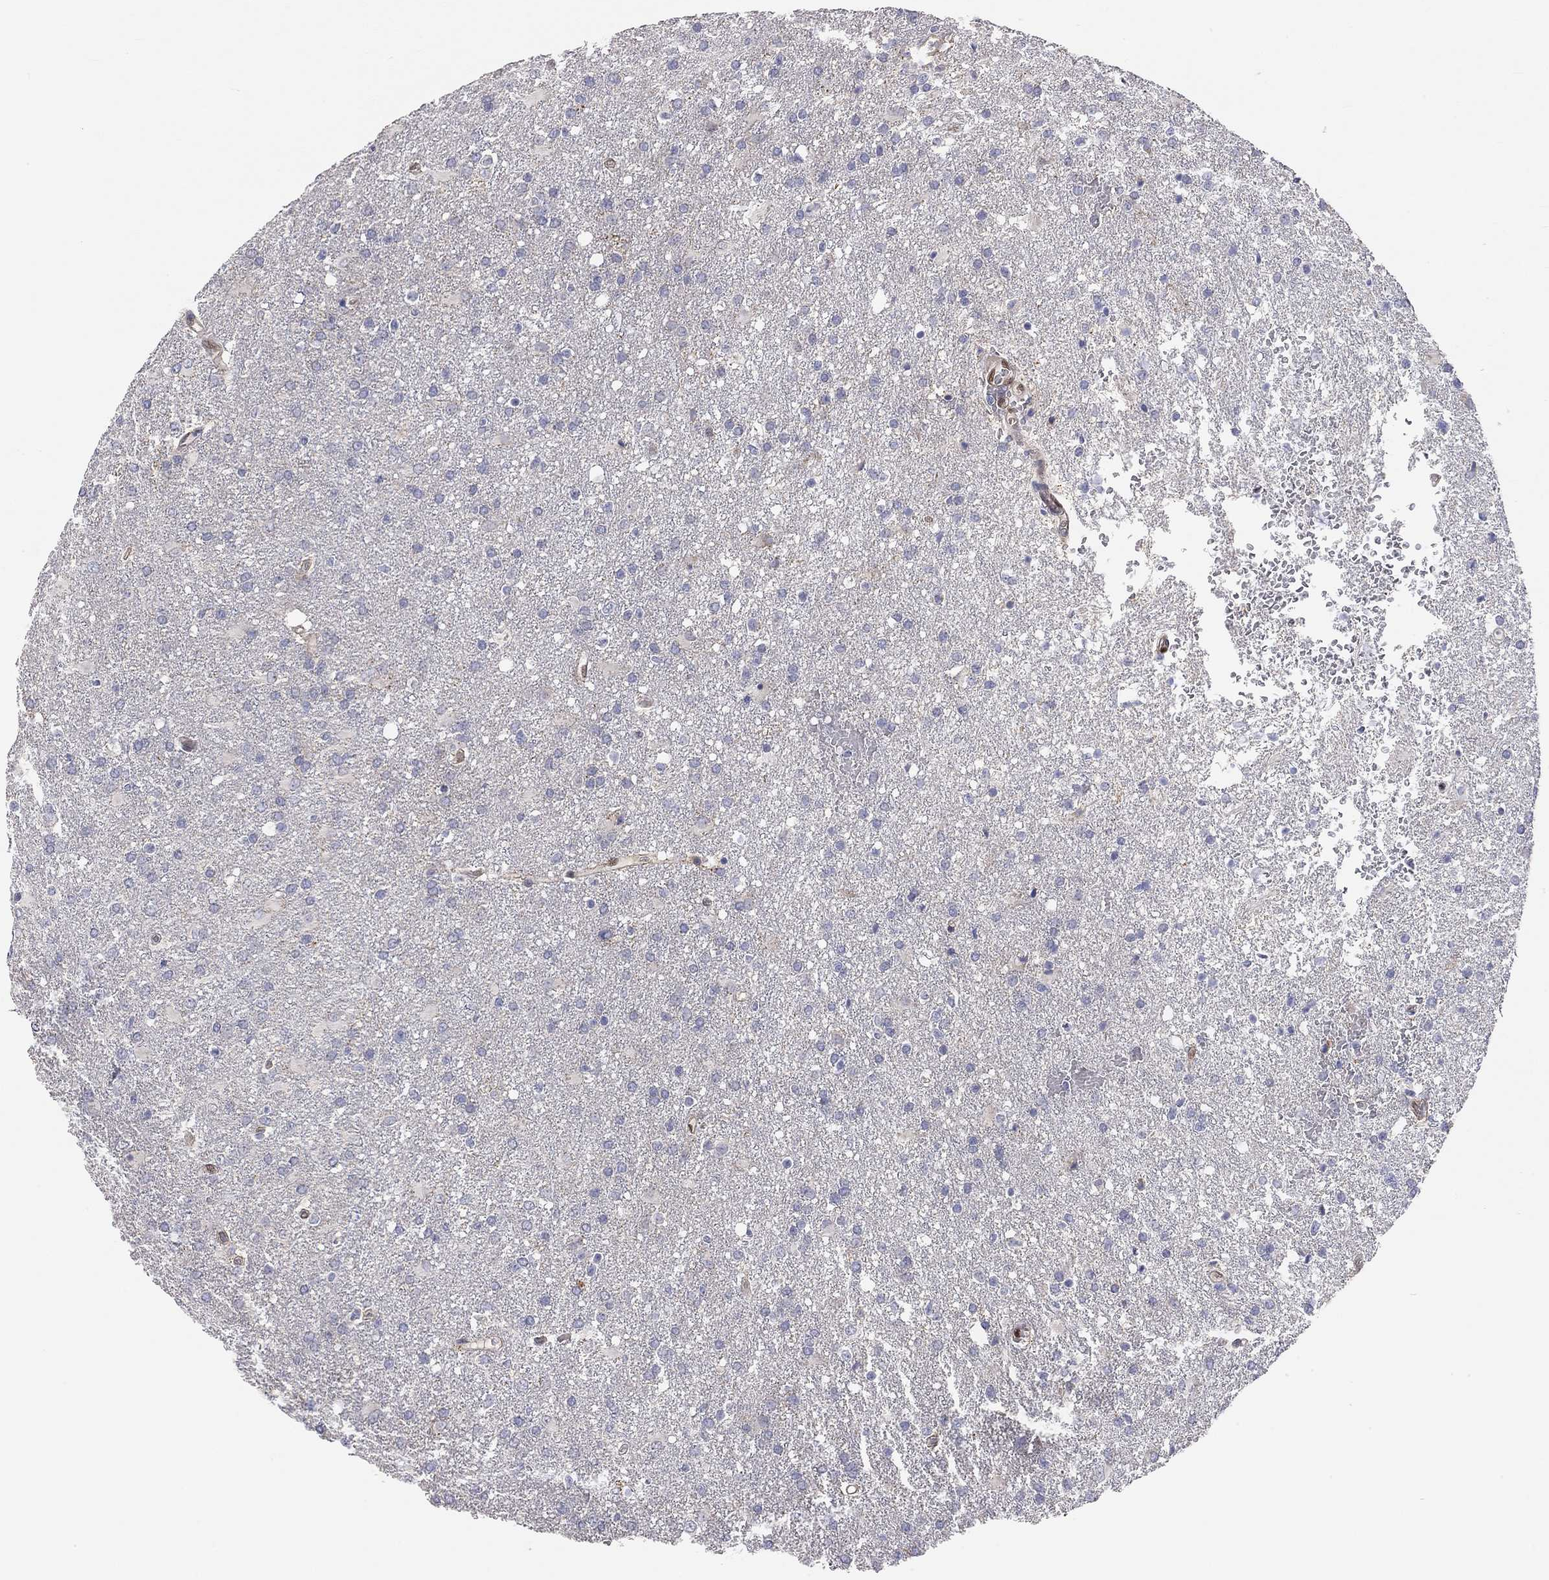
{"staining": {"intensity": "negative", "quantity": "none", "location": "none"}, "tissue": "glioma", "cell_type": "Tumor cells", "image_type": "cancer", "snomed": [{"axis": "morphology", "description": "Glioma, malignant, High grade"}, {"axis": "topography", "description": "Brain"}], "caption": "Immunohistochemistry micrograph of glioma stained for a protein (brown), which displays no staining in tumor cells.", "gene": "PAPSS2", "patient": {"sex": "male", "age": 68}}